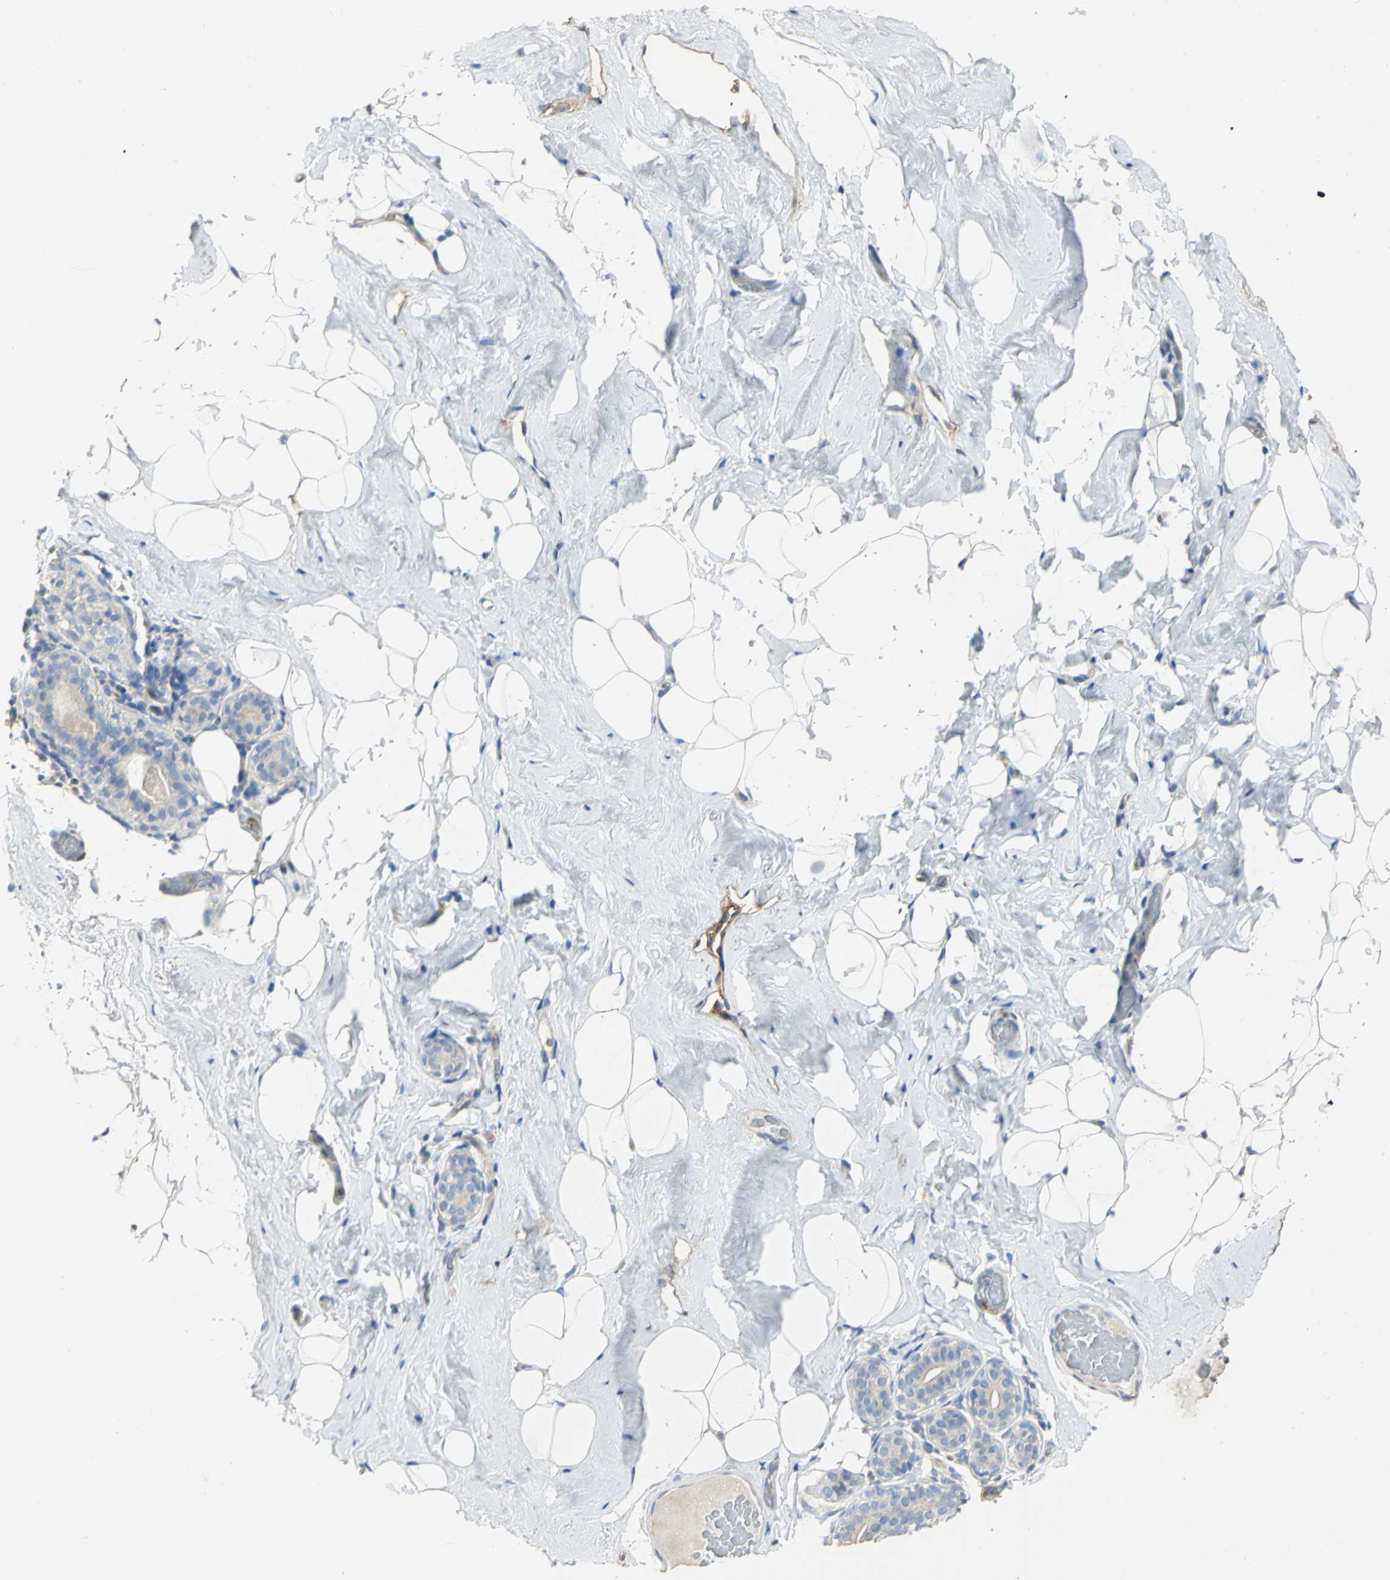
{"staining": {"intensity": "negative", "quantity": "none", "location": "none"}, "tissue": "breast", "cell_type": "Adipocytes", "image_type": "normal", "snomed": [{"axis": "morphology", "description": "Normal tissue, NOS"}, {"axis": "topography", "description": "Breast"}, {"axis": "topography", "description": "Soft tissue"}], "caption": "Immunohistochemistry of unremarkable breast reveals no staining in adipocytes.", "gene": "DLGAP5", "patient": {"sex": "female", "age": 75}}